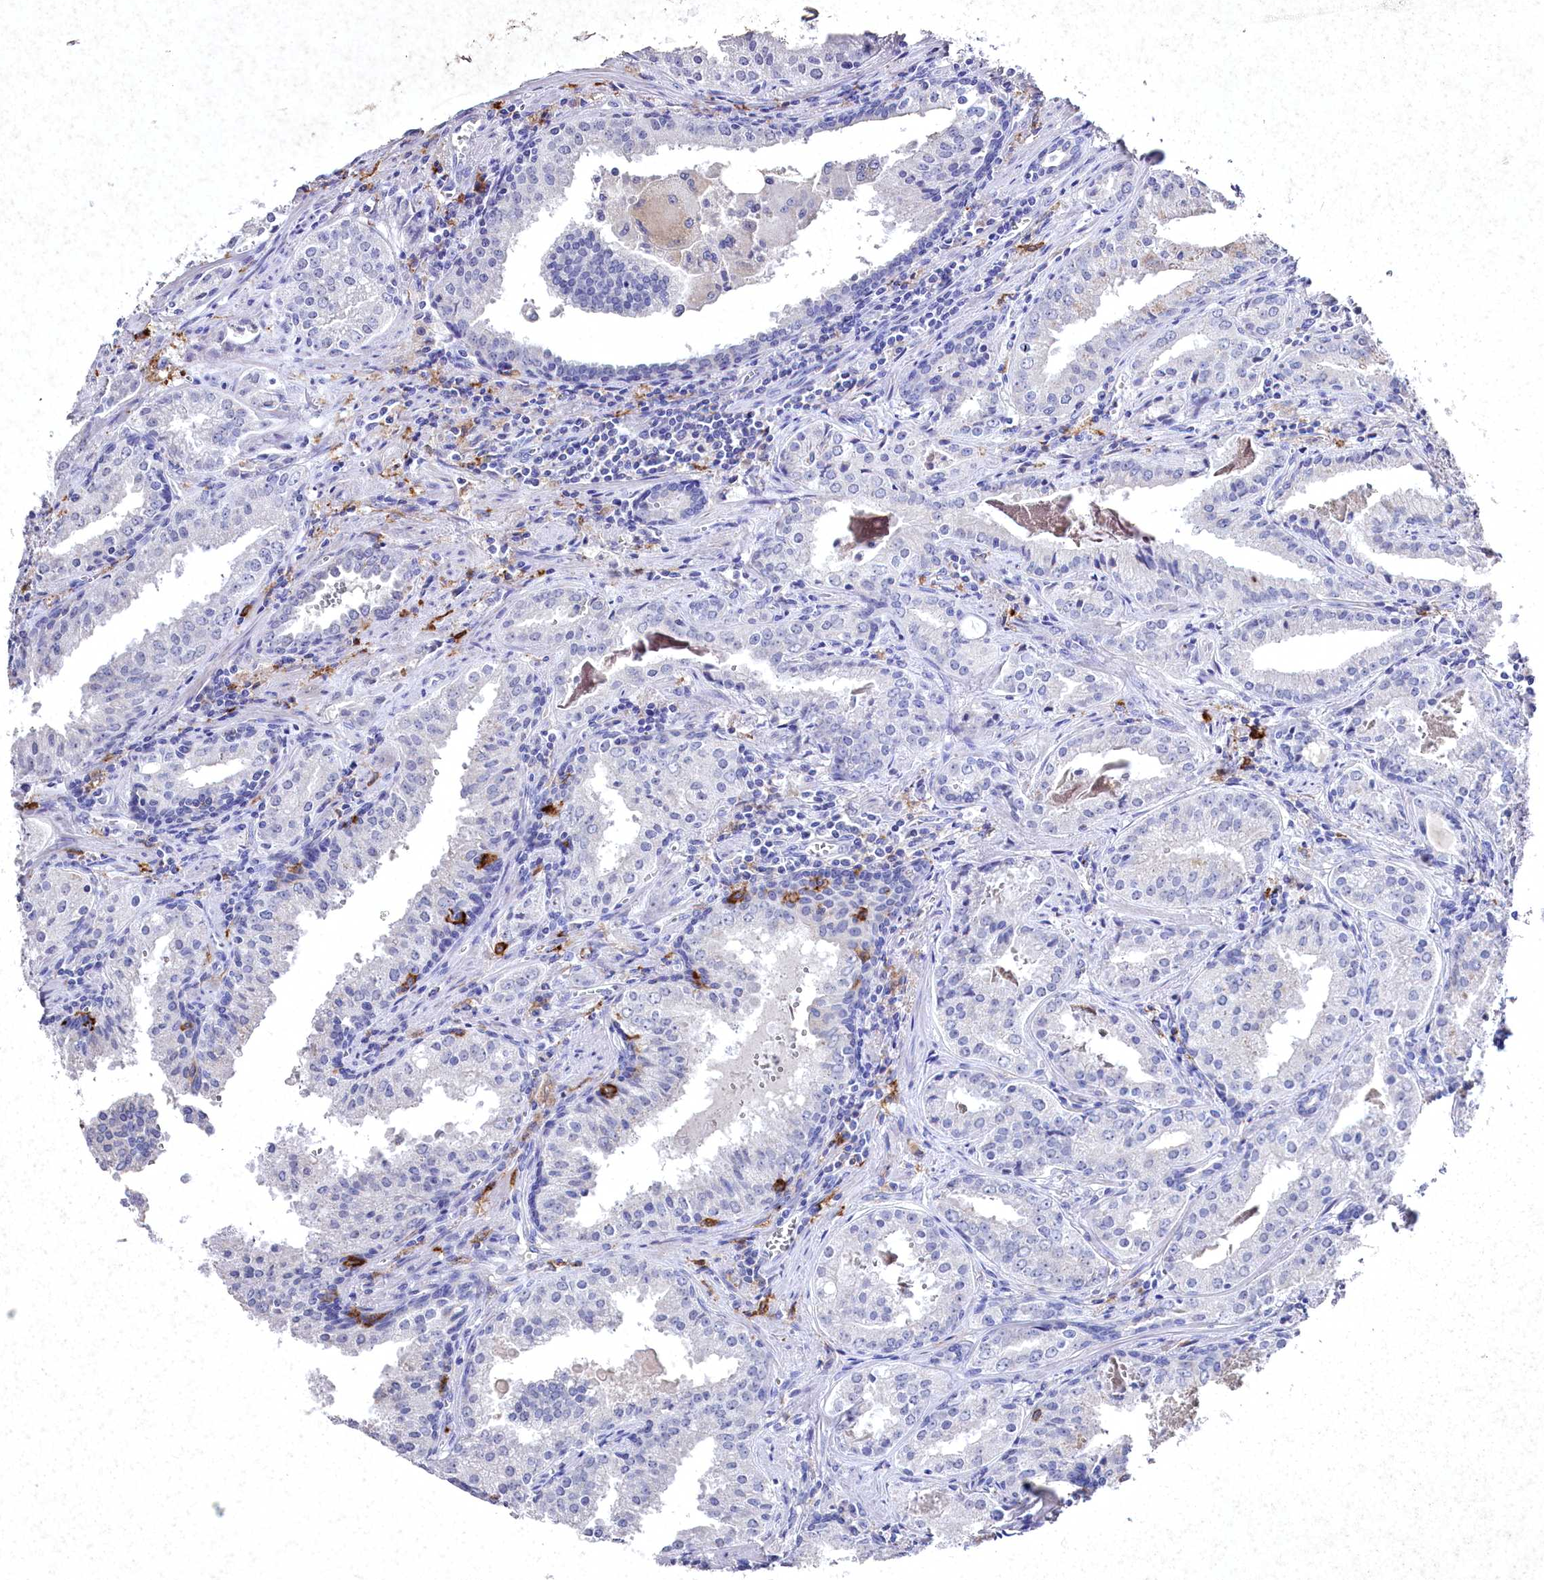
{"staining": {"intensity": "negative", "quantity": "none", "location": "none"}, "tissue": "prostate cancer", "cell_type": "Tumor cells", "image_type": "cancer", "snomed": [{"axis": "morphology", "description": "Adenocarcinoma, High grade"}, {"axis": "topography", "description": "Prostate"}], "caption": "This micrograph is of high-grade adenocarcinoma (prostate) stained with immunohistochemistry (IHC) to label a protein in brown with the nuclei are counter-stained blue. There is no expression in tumor cells.", "gene": "CLEC4M", "patient": {"sex": "male", "age": 68}}